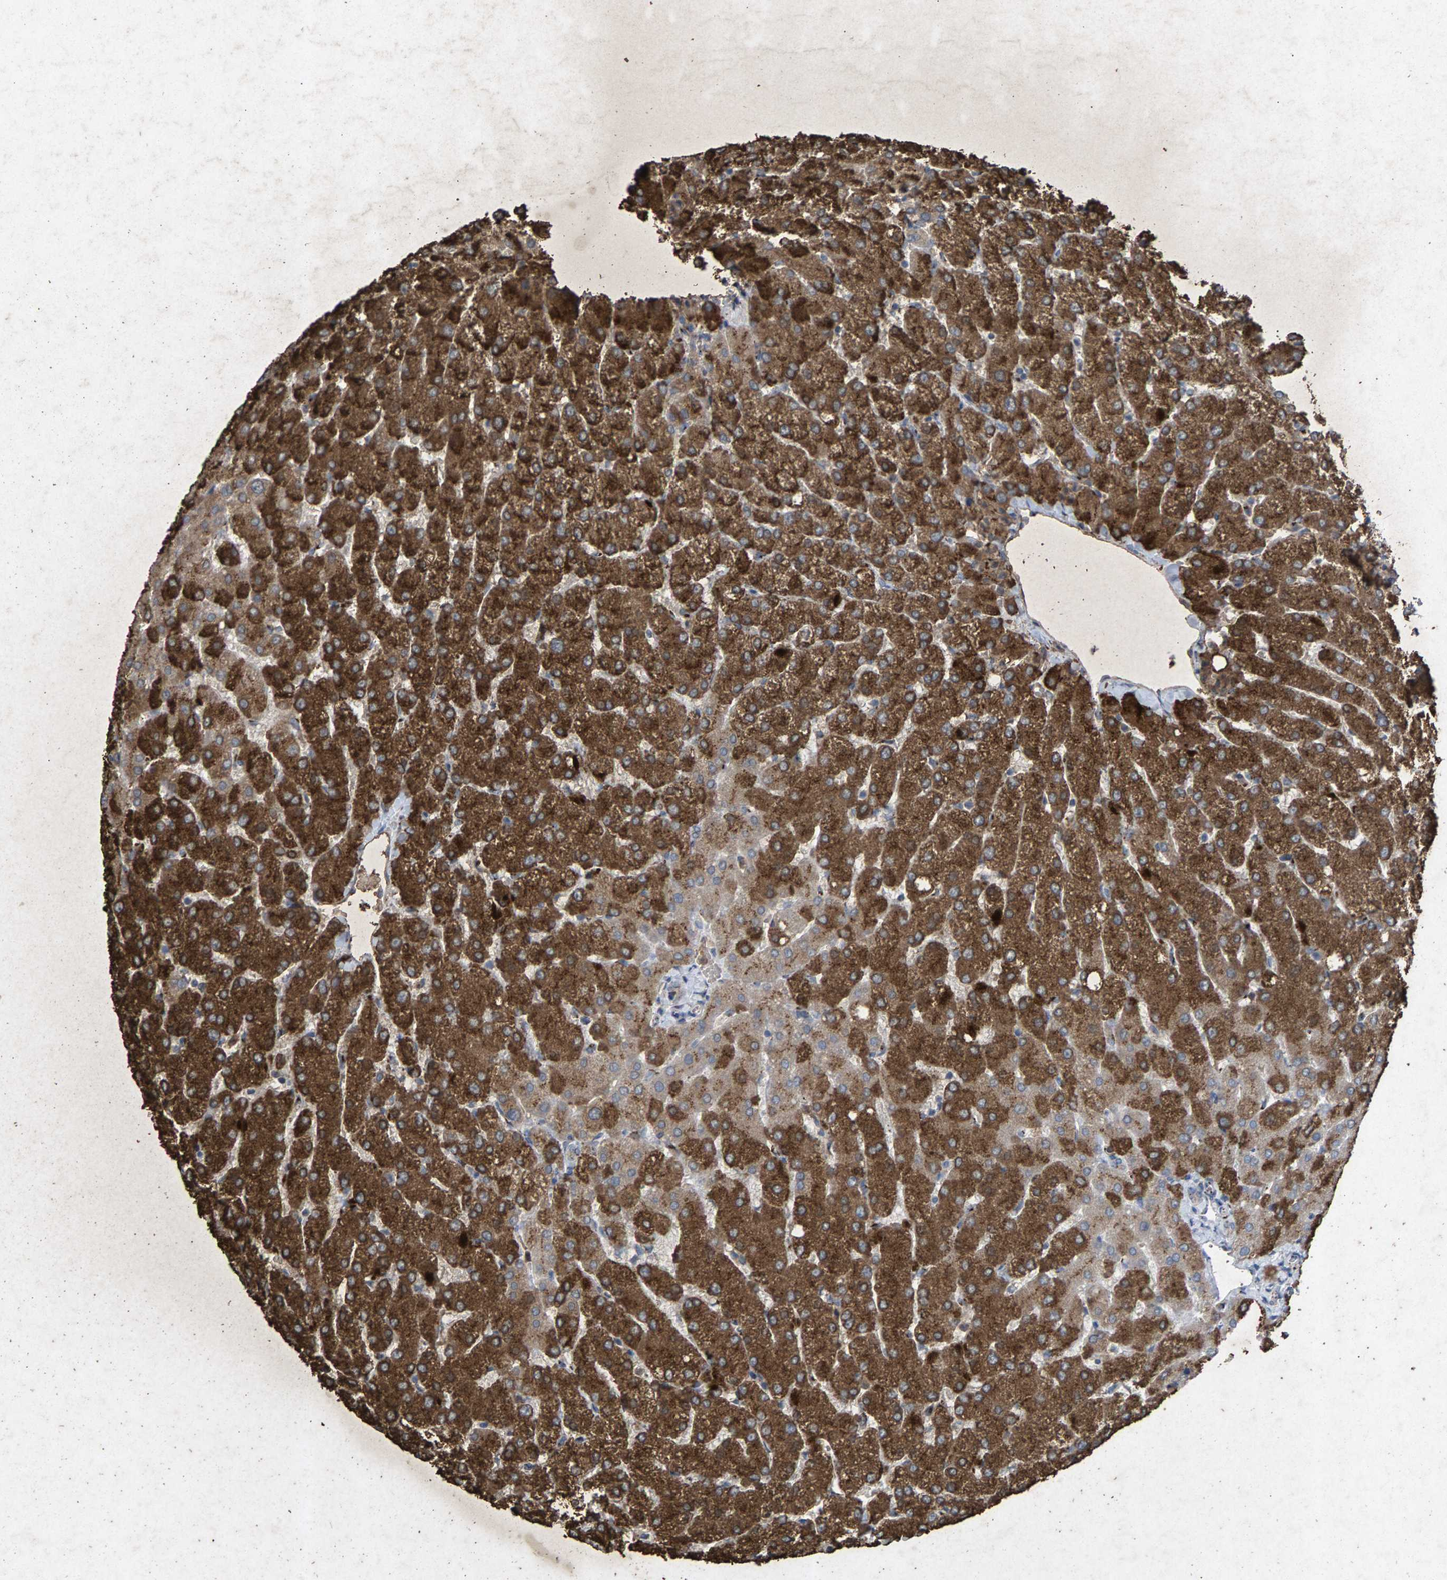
{"staining": {"intensity": "weak", "quantity": "25%-75%", "location": "cytoplasmic/membranous"}, "tissue": "liver", "cell_type": "Cholangiocytes", "image_type": "normal", "snomed": [{"axis": "morphology", "description": "Normal tissue, NOS"}, {"axis": "topography", "description": "Liver"}], "caption": "This image reveals benign liver stained with immunohistochemistry (IHC) to label a protein in brown. The cytoplasmic/membranous of cholangiocytes show weak positivity for the protein. Nuclei are counter-stained blue.", "gene": "MAN2A1", "patient": {"sex": "female", "age": 54}}